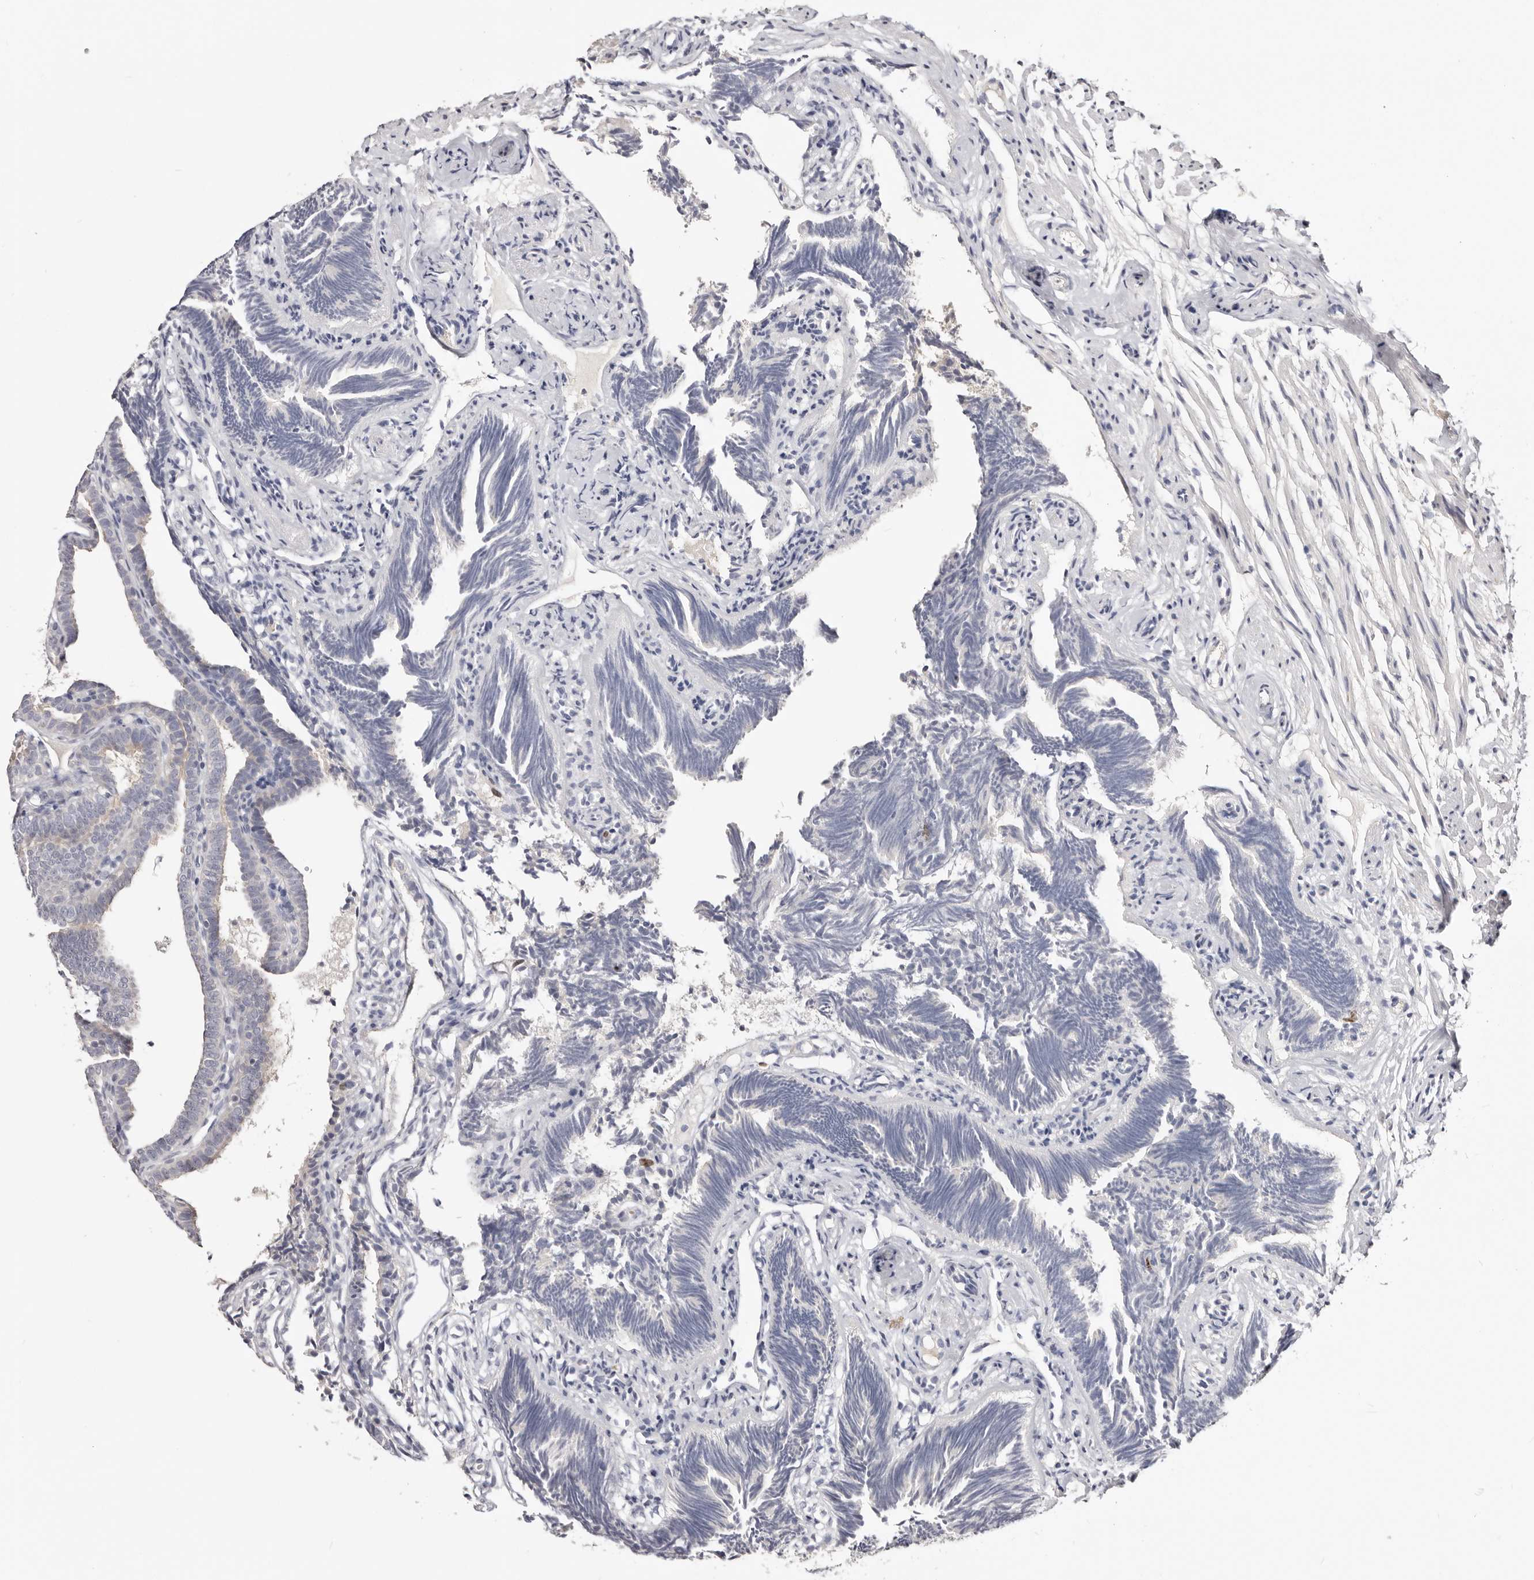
{"staining": {"intensity": "weak", "quantity": "<25%", "location": "nuclear"}, "tissue": "fallopian tube", "cell_type": "Glandular cells", "image_type": "normal", "snomed": [{"axis": "morphology", "description": "Normal tissue, NOS"}, {"axis": "topography", "description": "Fallopian tube"}], "caption": "Immunohistochemical staining of unremarkable human fallopian tube exhibits no significant expression in glandular cells.", "gene": "CCDC190", "patient": {"sex": "female", "age": 39}}